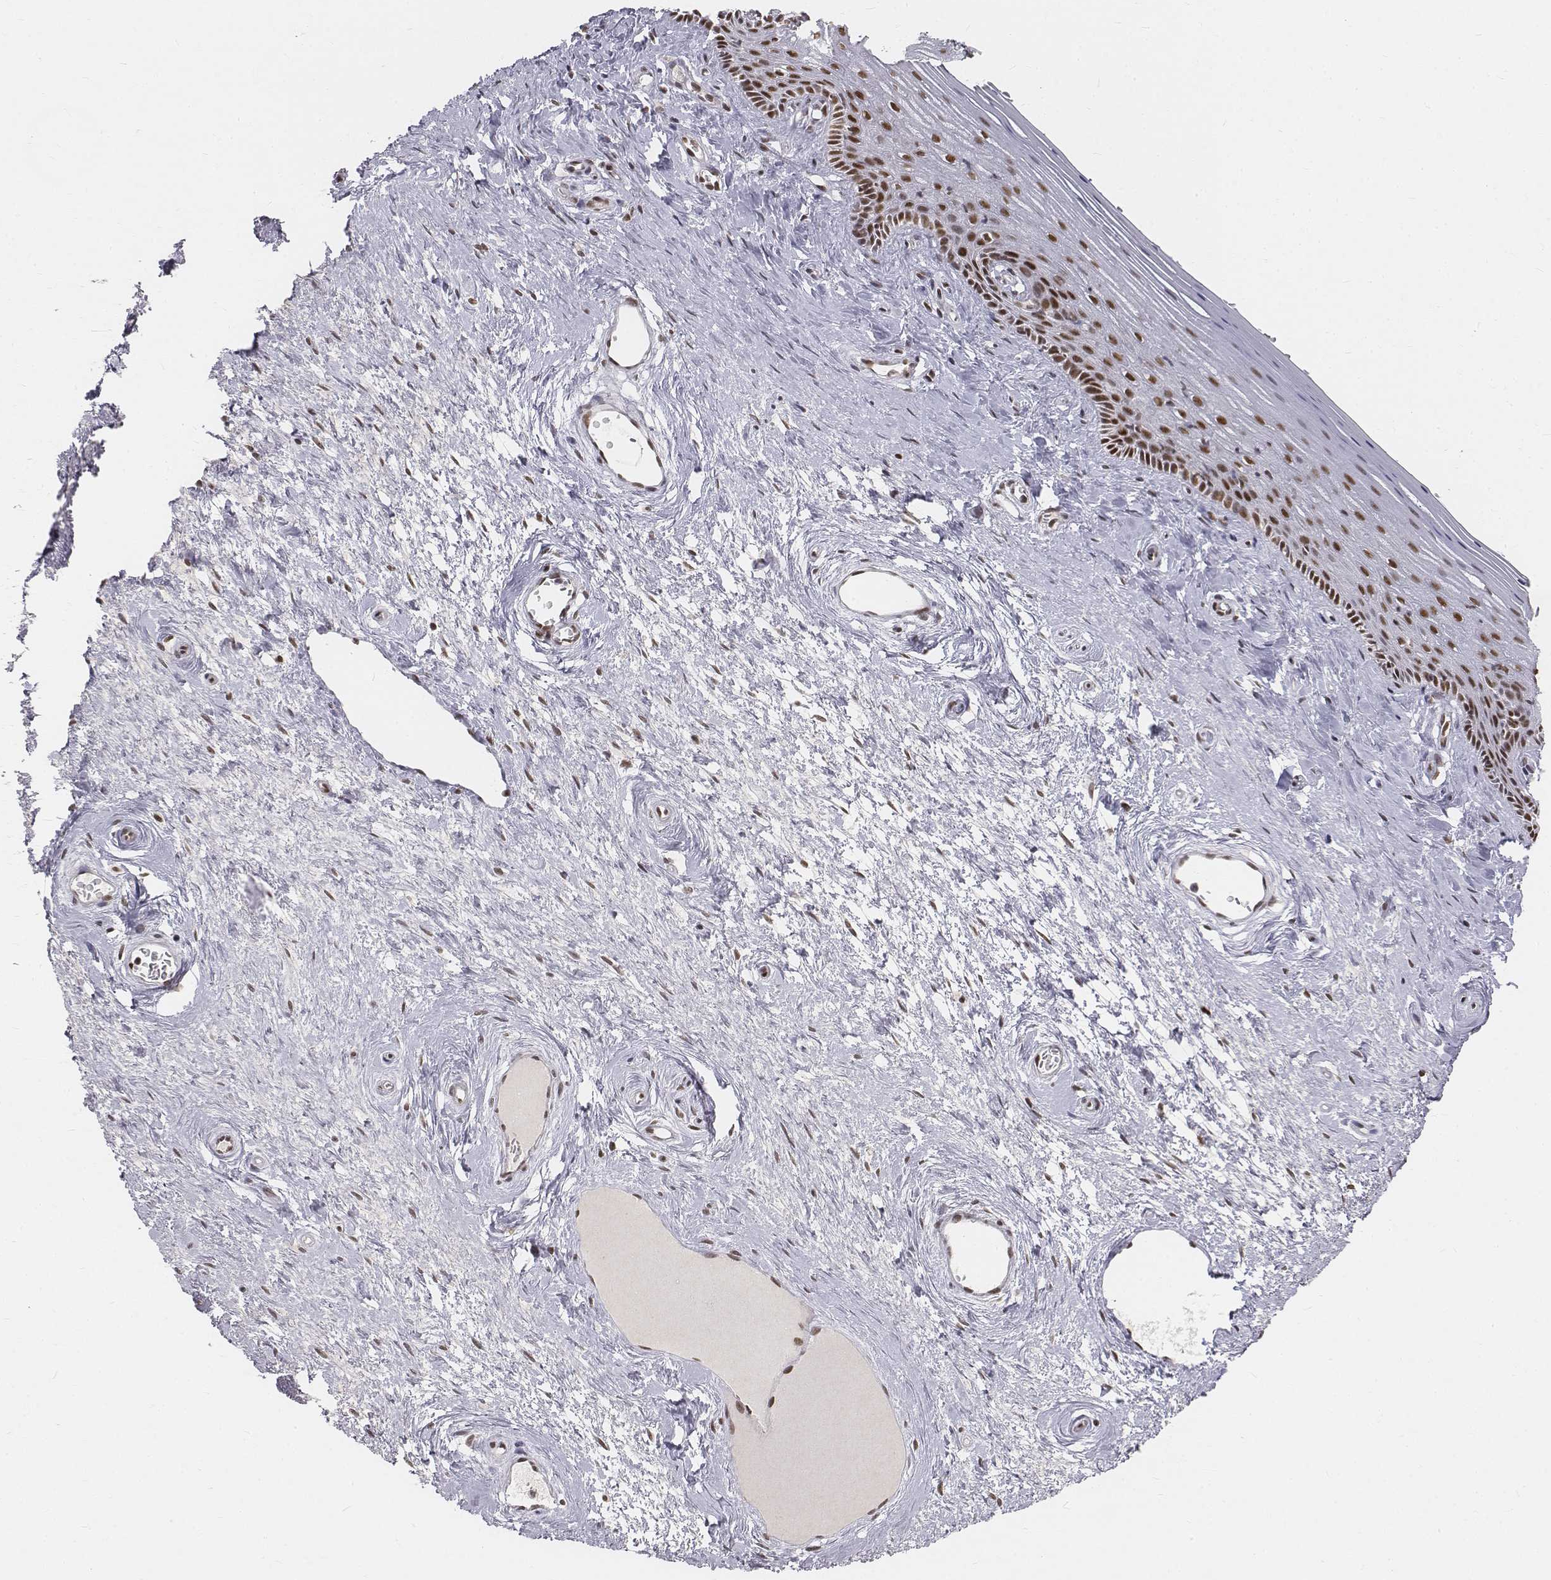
{"staining": {"intensity": "strong", "quantity": ">75%", "location": "nuclear"}, "tissue": "vagina", "cell_type": "Squamous epithelial cells", "image_type": "normal", "snomed": [{"axis": "morphology", "description": "Normal tissue, NOS"}, {"axis": "topography", "description": "Vagina"}], "caption": "A high-resolution micrograph shows immunohistochemistry staining of normal vagina, which displays strong nuclear staining in approximately >75% of squamous epithelial cells.", "gene": "PHF6", "patient": {"sex": "female", "age": 45}}